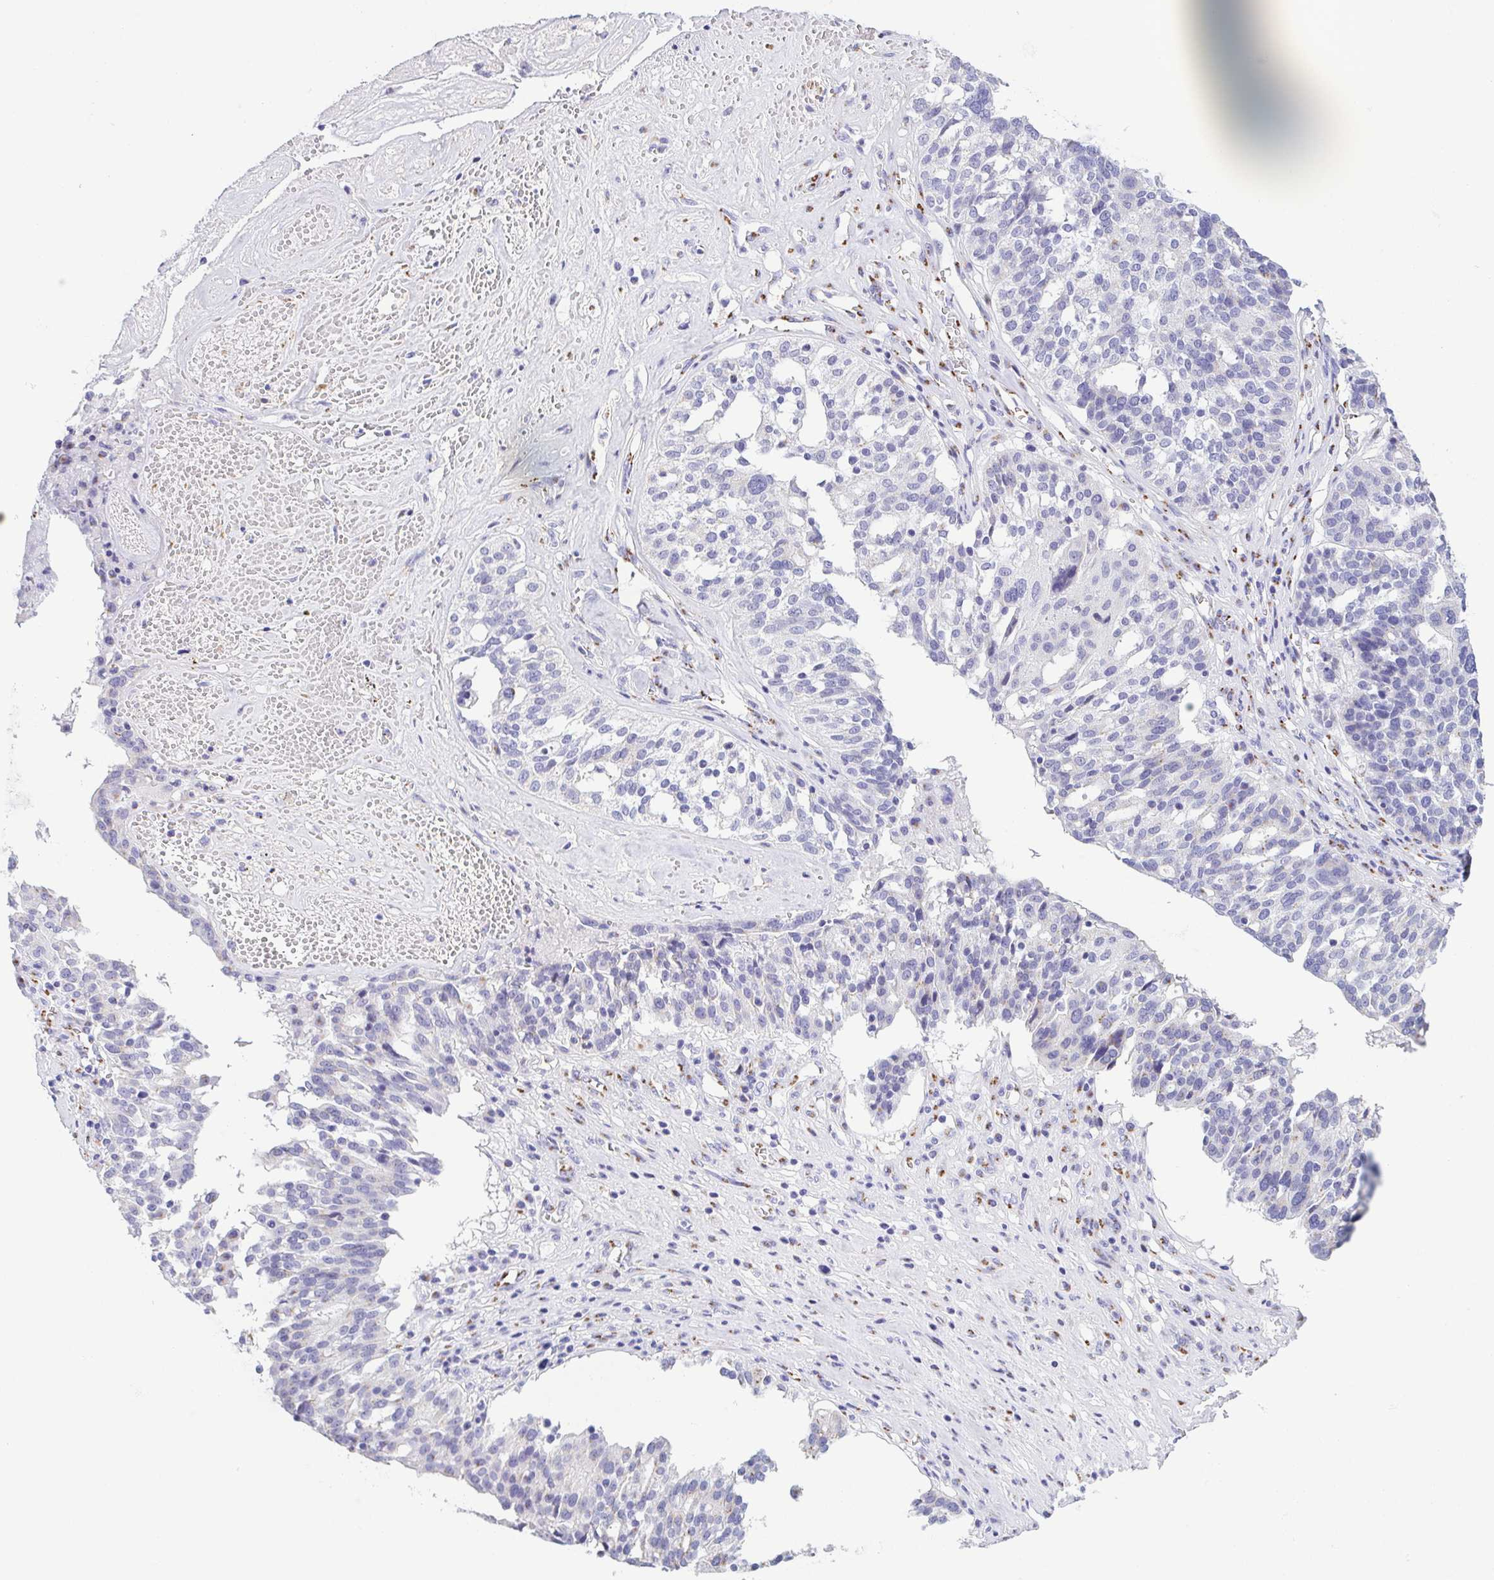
{"staining": {"intensity": "negative", "quantity": "none", "location": "none"}, "tissue": "ovarian cancer", "cell_type": "Tumor cells", "image_type": "cancer", "snomed": [{"axis": "morphology", "description": "Cystadenocarcinoma, serous, NOS"}, {"axis": "topography", "description": "Ovary"}], "caption": "This is an immunohistochemistry photomicrograph of serous cystadenocarcinoma (ovarian). There is no staining in tumor cells.", "gene": "SULT1B1", "patient": {"sex": "female", "age": 59}}